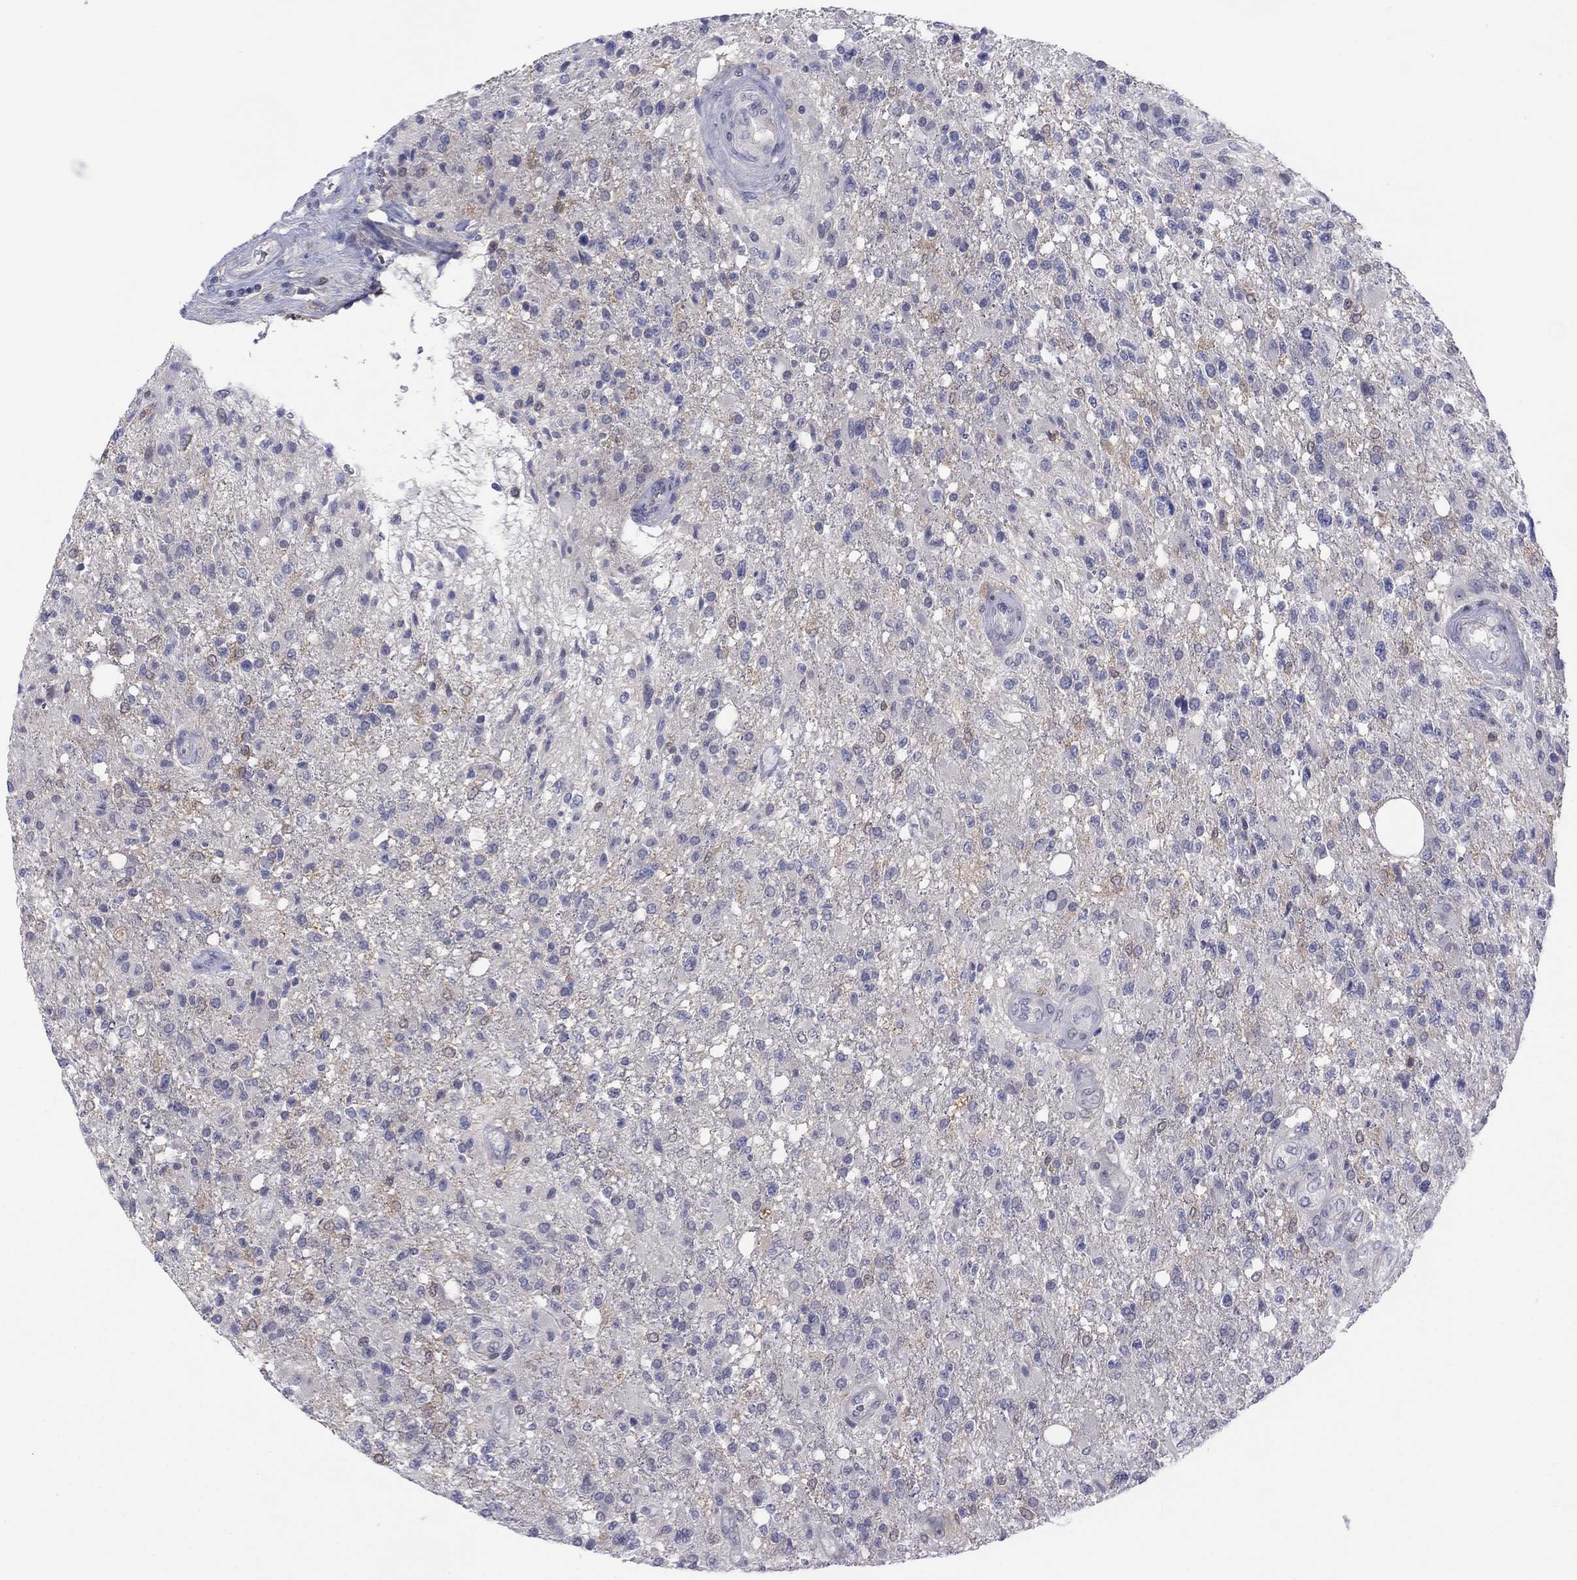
{"staining": {"intensity": "negative", "quantity": "none", "location": "none"}, "tissue": "glioma", "cell_type": "Tumor cells", "image_type": "cancer", "snomed": [{"axis": "morphology", "description": "Glioma, malignant, High grade"}, {"axis": "topography", "description": "Brain"}], "caption": "IHC histopathology image of neoplastic tissue: glioma stained with DAB (3,3'-diaminobenzidine) shows no significant protein expression in tumor cells.", "gene": "CYP2B6", "patient": {"sex": "male", "age": 56}}